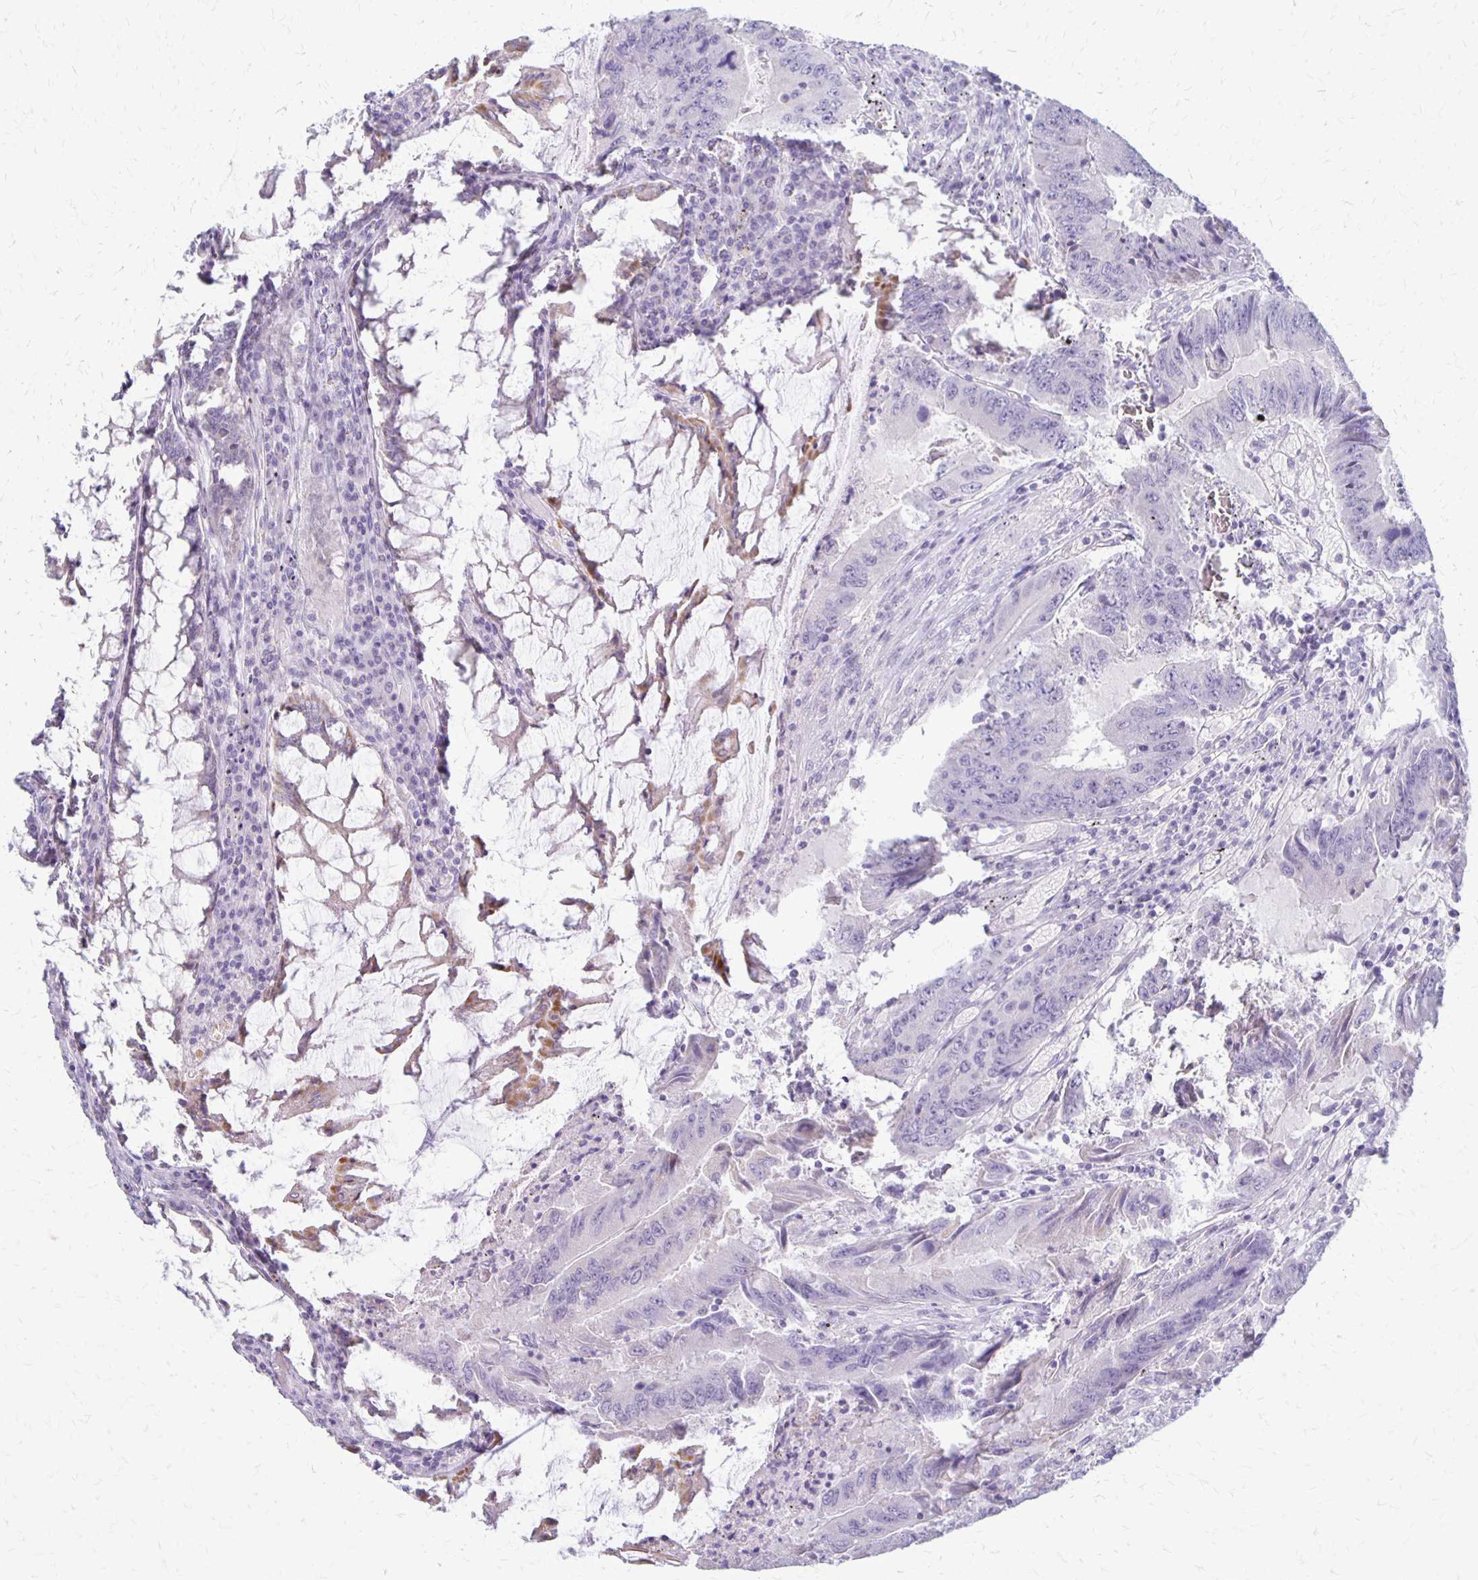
{"staining": {"intensity": "negative", "quantity": "none", "location": "none"}, "tissue": "colorectal cancer", "cell_type": "Tumor cells", "image_type": "cancer", "snomed": [{"axis": "morphology", "description": "Adenocarcinoma, NOS"}, {"axis": "topography", "description": "Colon"}], "caption": "Human adenocarcinoma (colorectal) stained for a protein using IHC reveals no positivity in tumor cells.", "gene": "RHOC", "patient": {"sex": "male", "age": 53}}